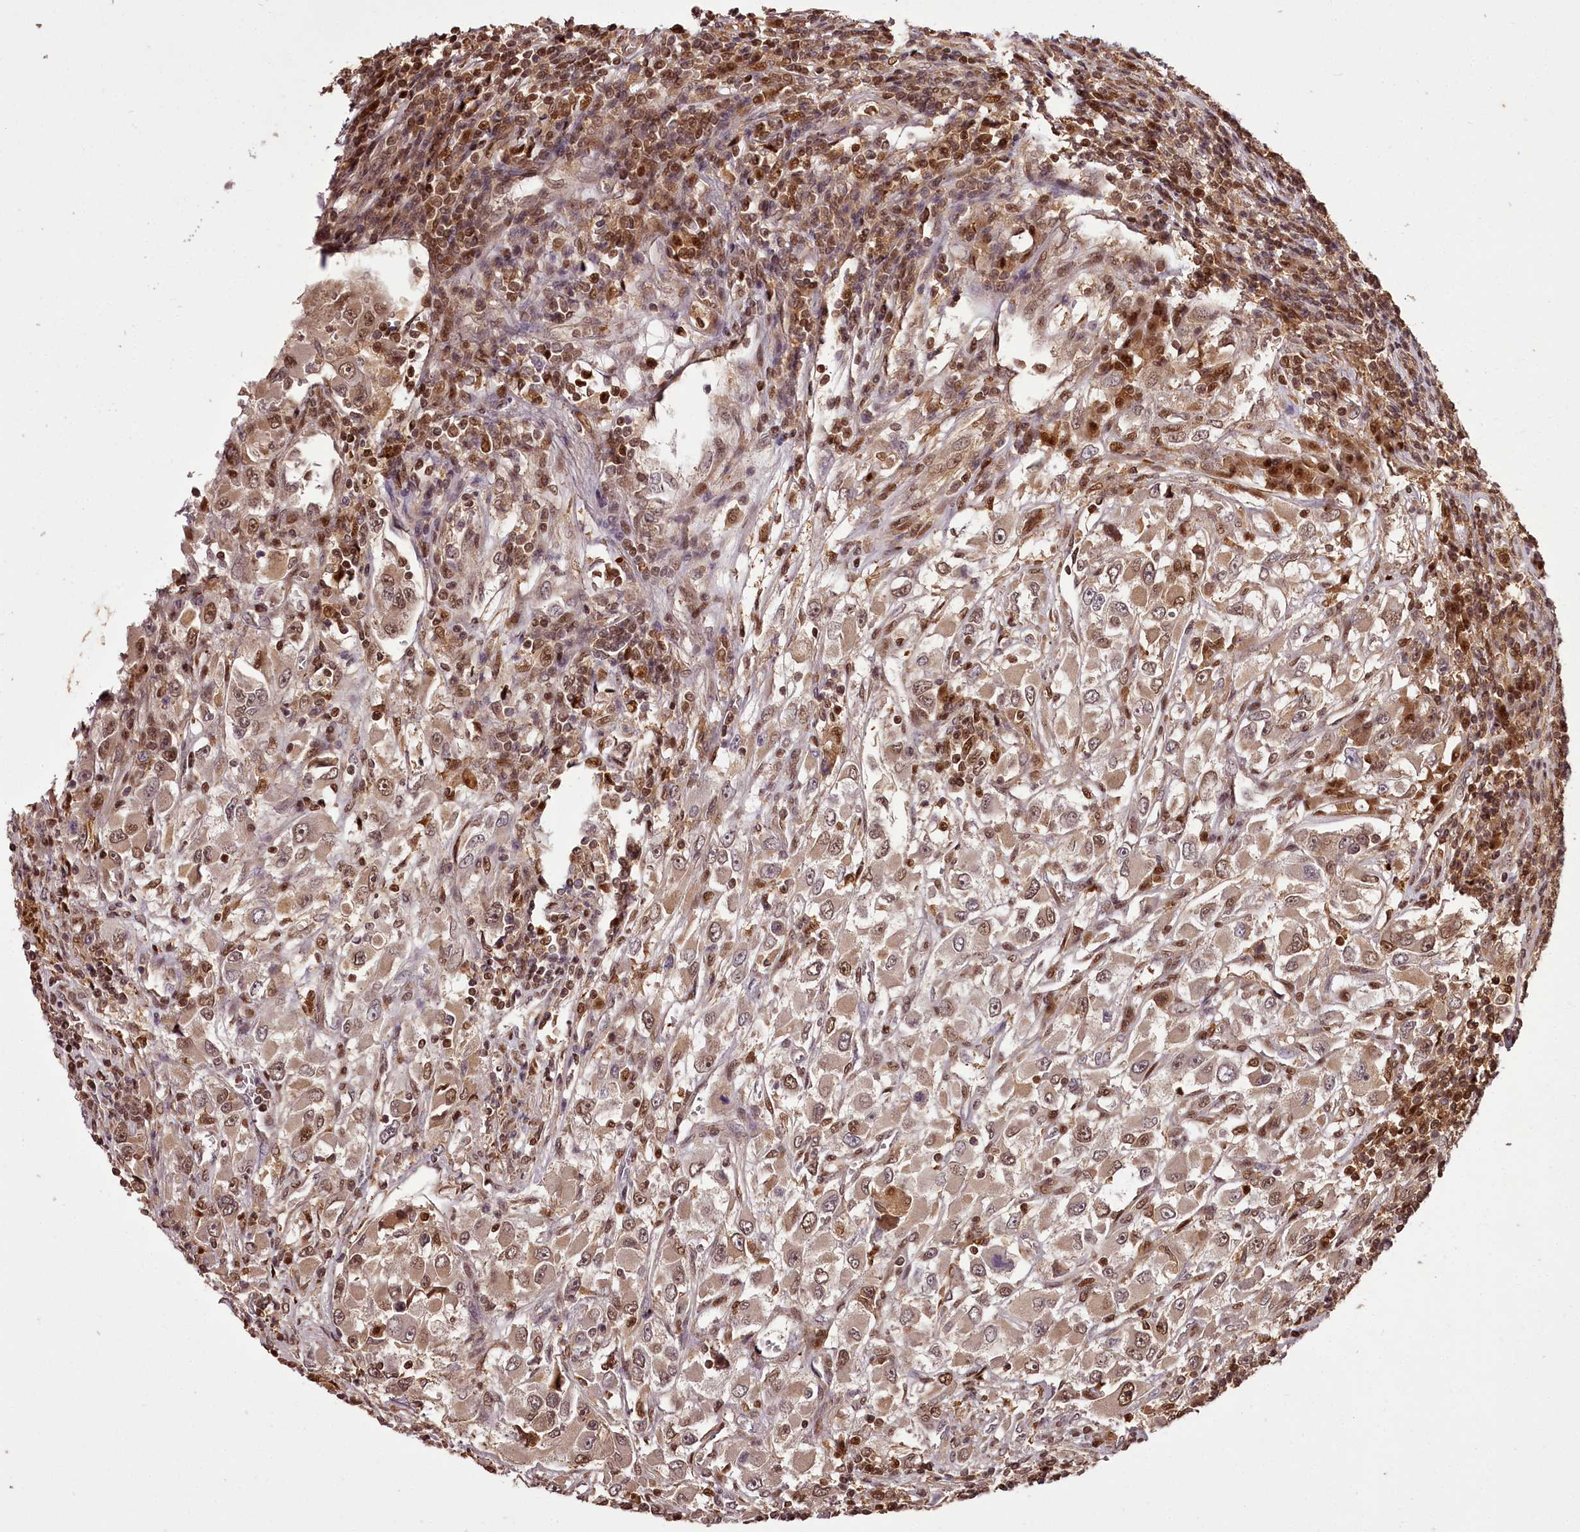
{"staining": {"intensity": "weak", "quantity": ">75%", "location": "cytoplasmic/membranous,nuclear"}, "tissue": "renal cancer", "cell_type": "Tumor cells", "image_type": "cancer", "snomed": [{"axis": "morphology", "description": "Adenocarcinoma, NOS"}, {"axis": "topography", "description": "Kidney"}], "caption": "Weak cytoplasmic/membranous and nuclear positivity for a protein is seen in about >75% of tumor cells of renal cancer (adenocarcinoma) using IHC.", "gene": "NPRL2", "patient": {"sex": "female", "age": 52}}